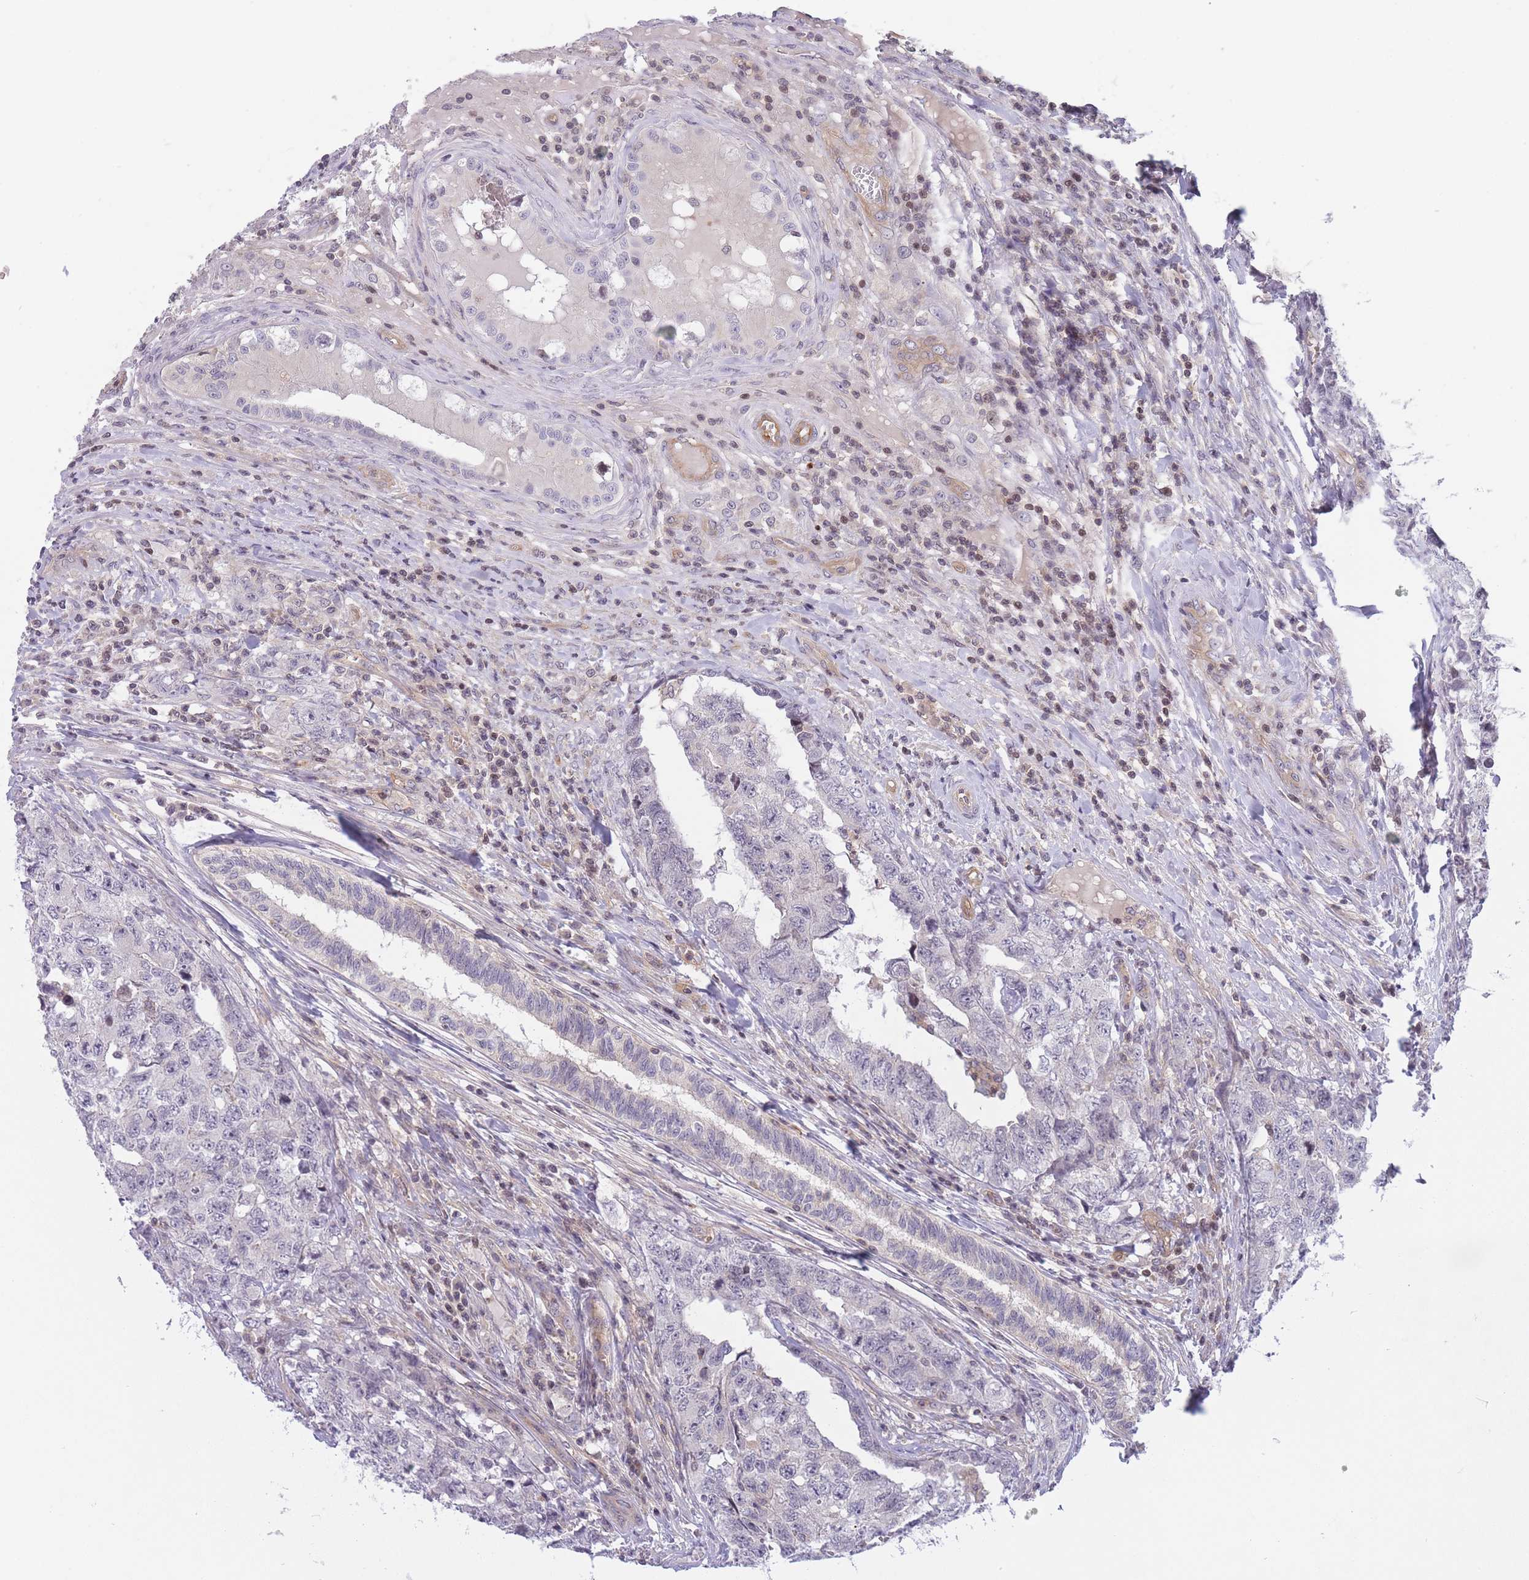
{"staining": {"intensity": "negative", "quantity": "none", "location": "none"}, "tissue": "testis cancer", "cell_type": "Tumor cells", "image_type": "cancer", "snomed": [{"axis": "morphology", "description": "Carcinoma, Embryonal, NOS"}, {"axis": "topography", "description": "Testis"}], "caption": "IHC of testis cancer demonstrates no staining in tumor cells.", "gene": "SLC35F5", "patient": {"sex": "male", "age": 31}}